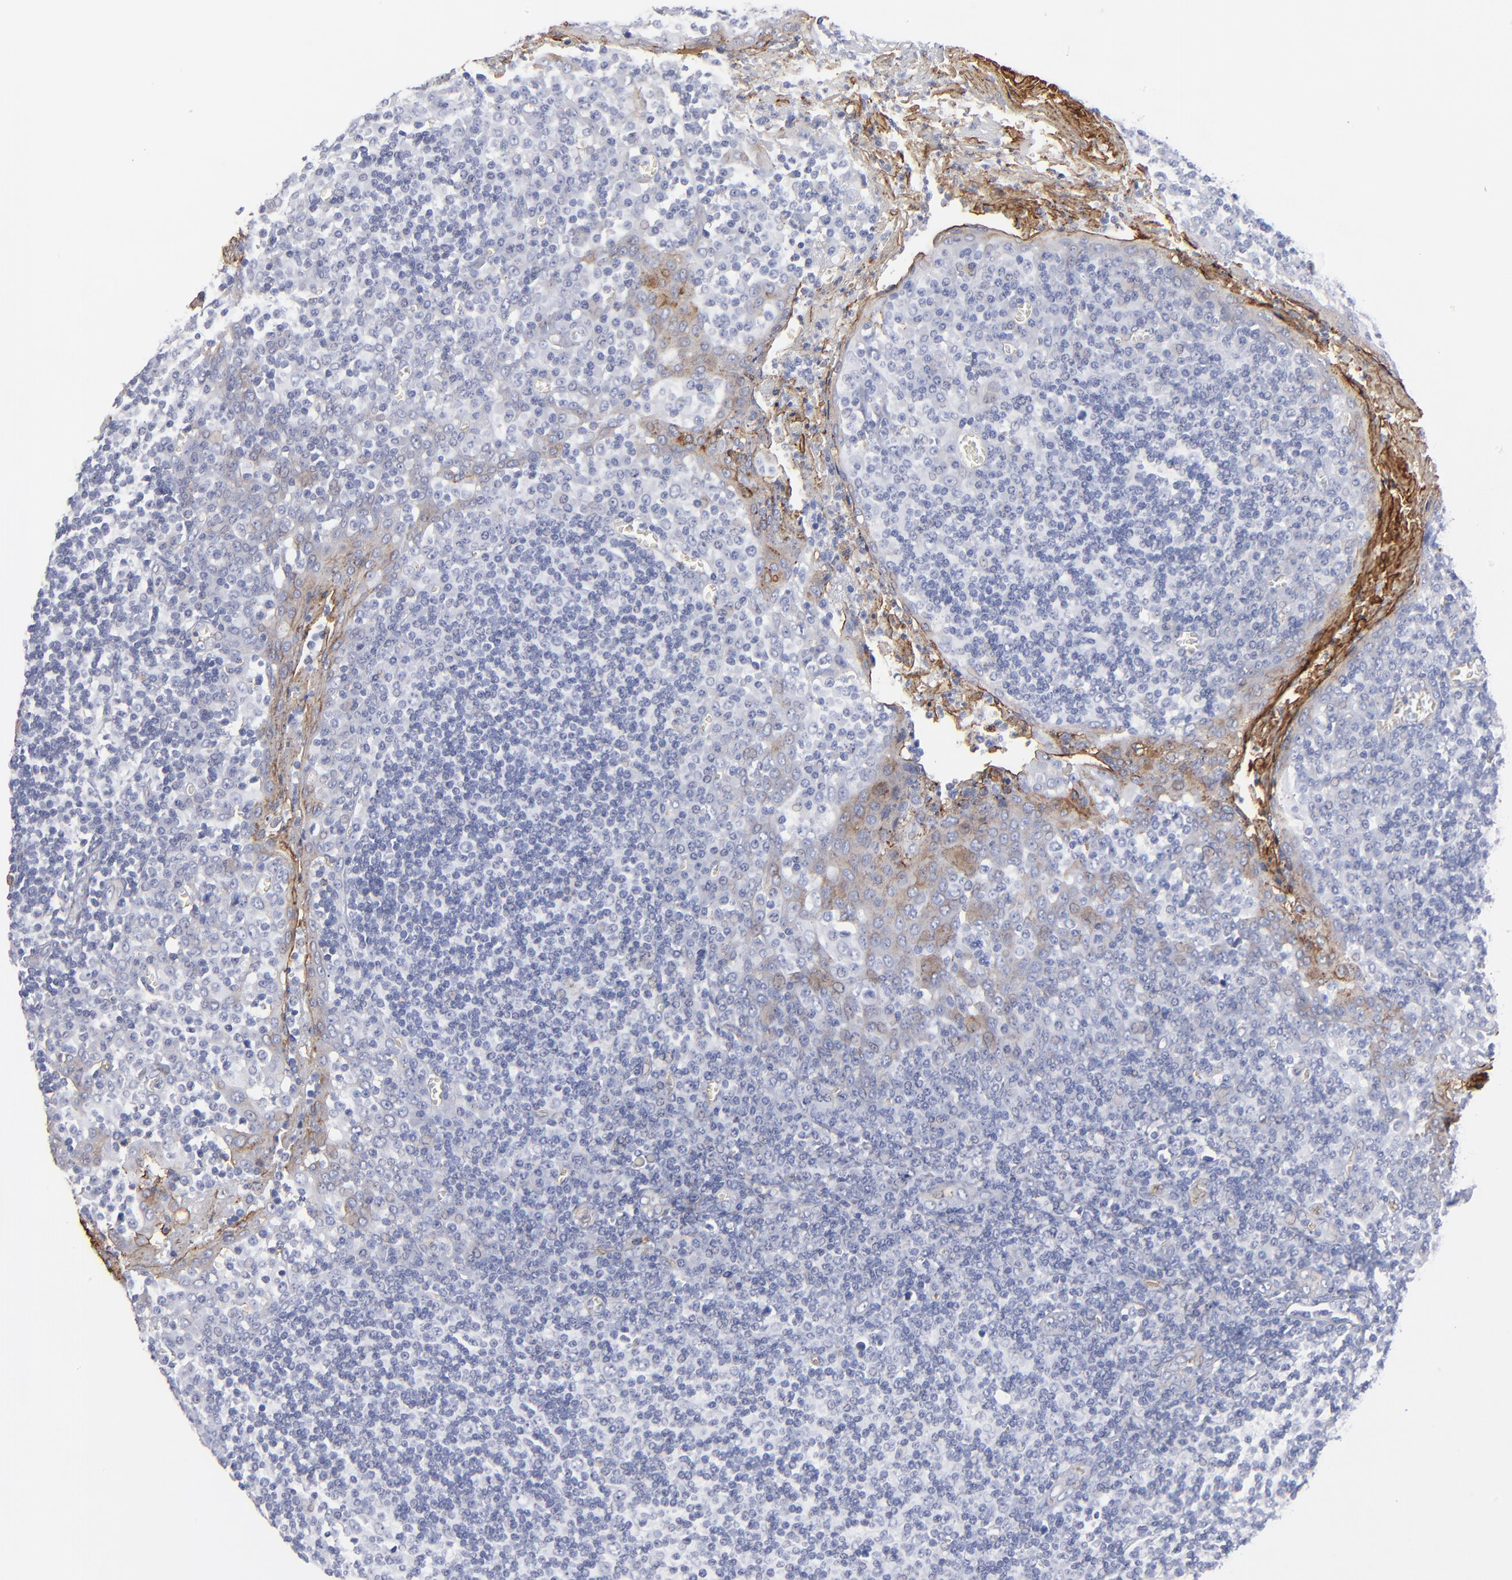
{"staining": {"intensity": "weak", "quantity": "<25%", "location": "cytoplasmic/membranous"}, "tissue": "tonsil", "cell_type": "Germinal center cells", "image_type": "normal", "snomed": [{"axis": "morphology", "description": "Normal tissue, NOS"}, {"axis": "topography", "description": "Tonsil"}], "caption": "There is no significant expression in germinal center cells of tonsil. The staining was performed using DAB to visualize the protein expression in brown, while the nuclei were stained in blue with hematoxylin (Magnification: 20x).", "gene": "TM4SF1", "patient": {"sex": "female", "age": 41}}